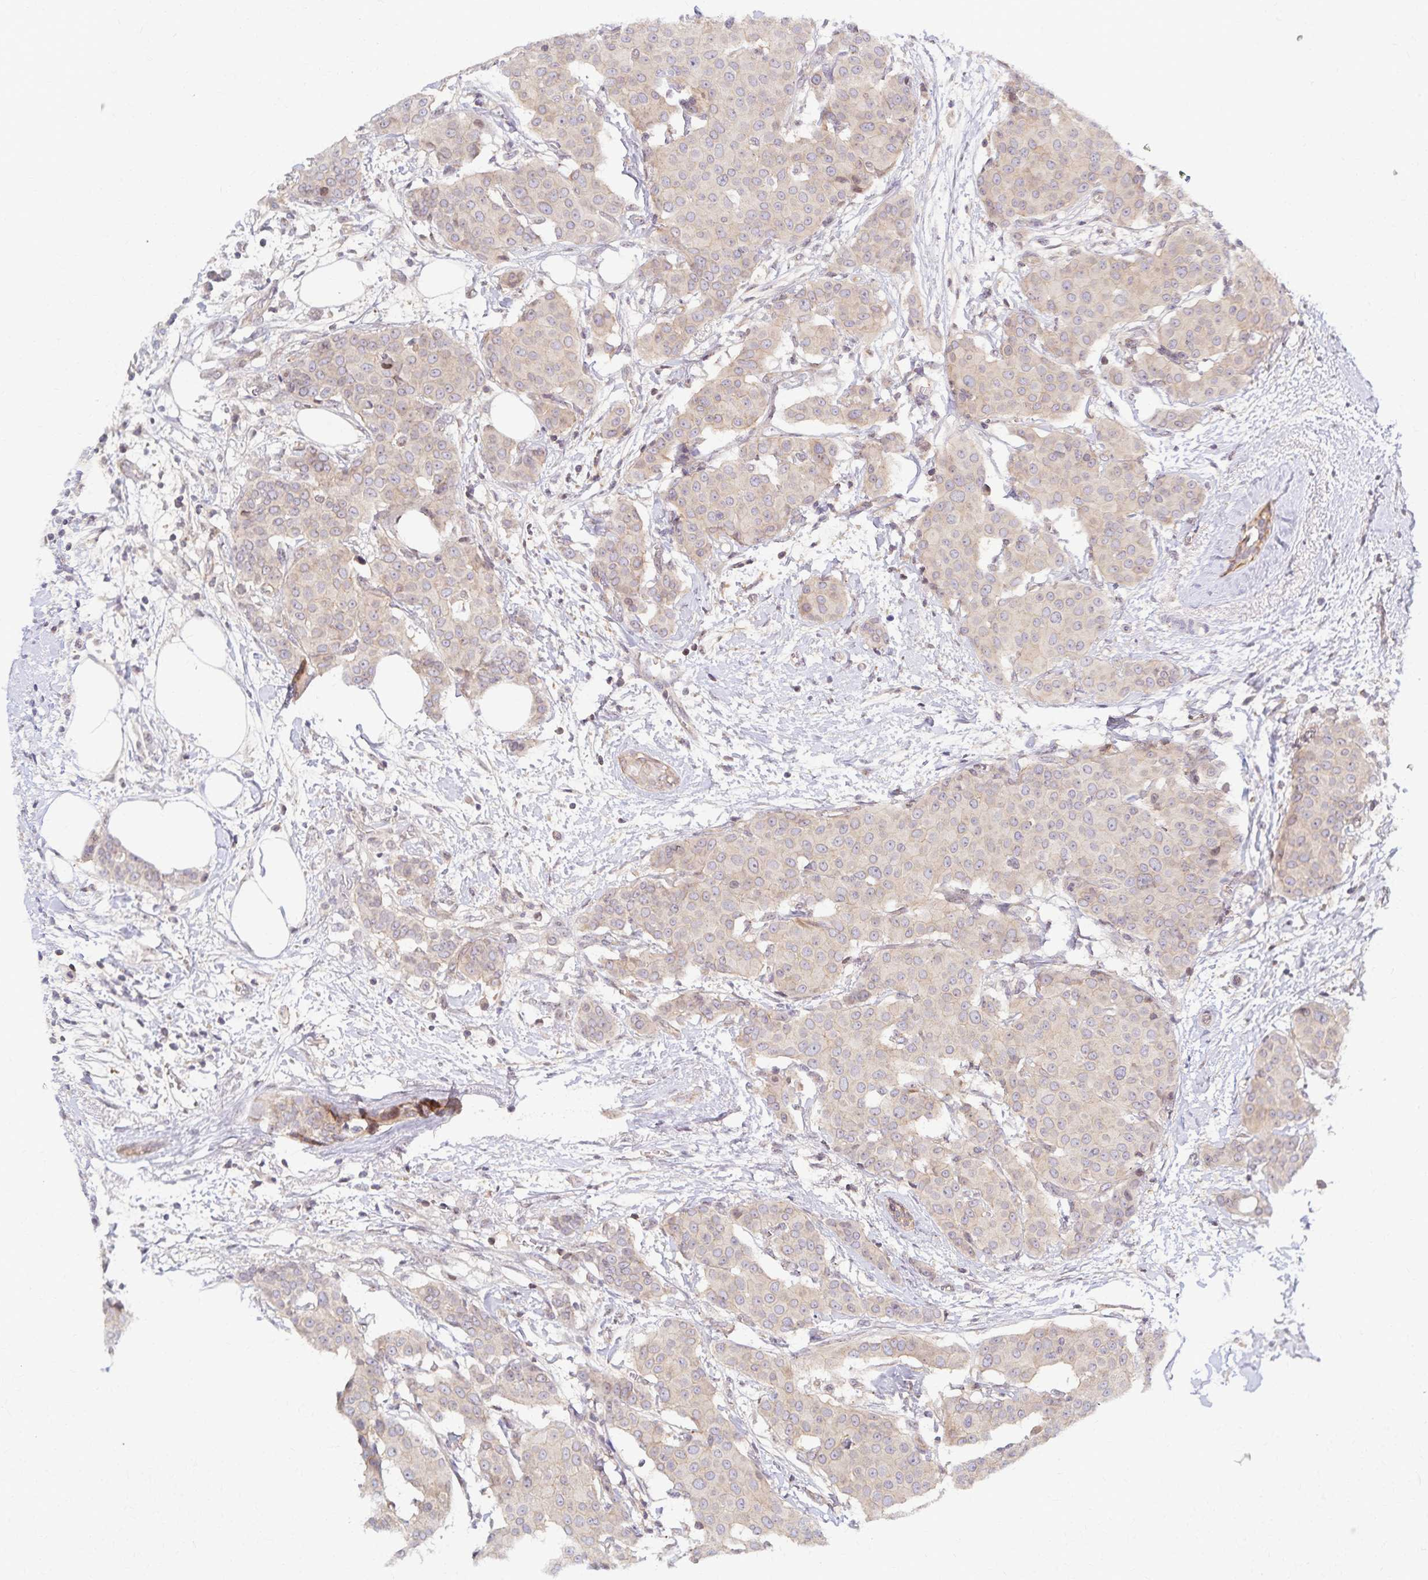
{"staining": {"intensity": "weak", "quantity": "<25%", "location": "cytoplasmic/membranous"}, "tissue": "breast cancer", "cell_type": "Tumor cells", "image_type": "cancer", "snomed": [{"axis": "morphology", "description": "Duct carcinoma"}, {"axis": "topography", "description": "Breast"}], "caption": "The immunohistochemistry image has no significant staining in tumor cells of breast invasive ductal carcinoma tissue.", "gene": "RAB9B", "patient": {"sex": "female", "age": 91}}